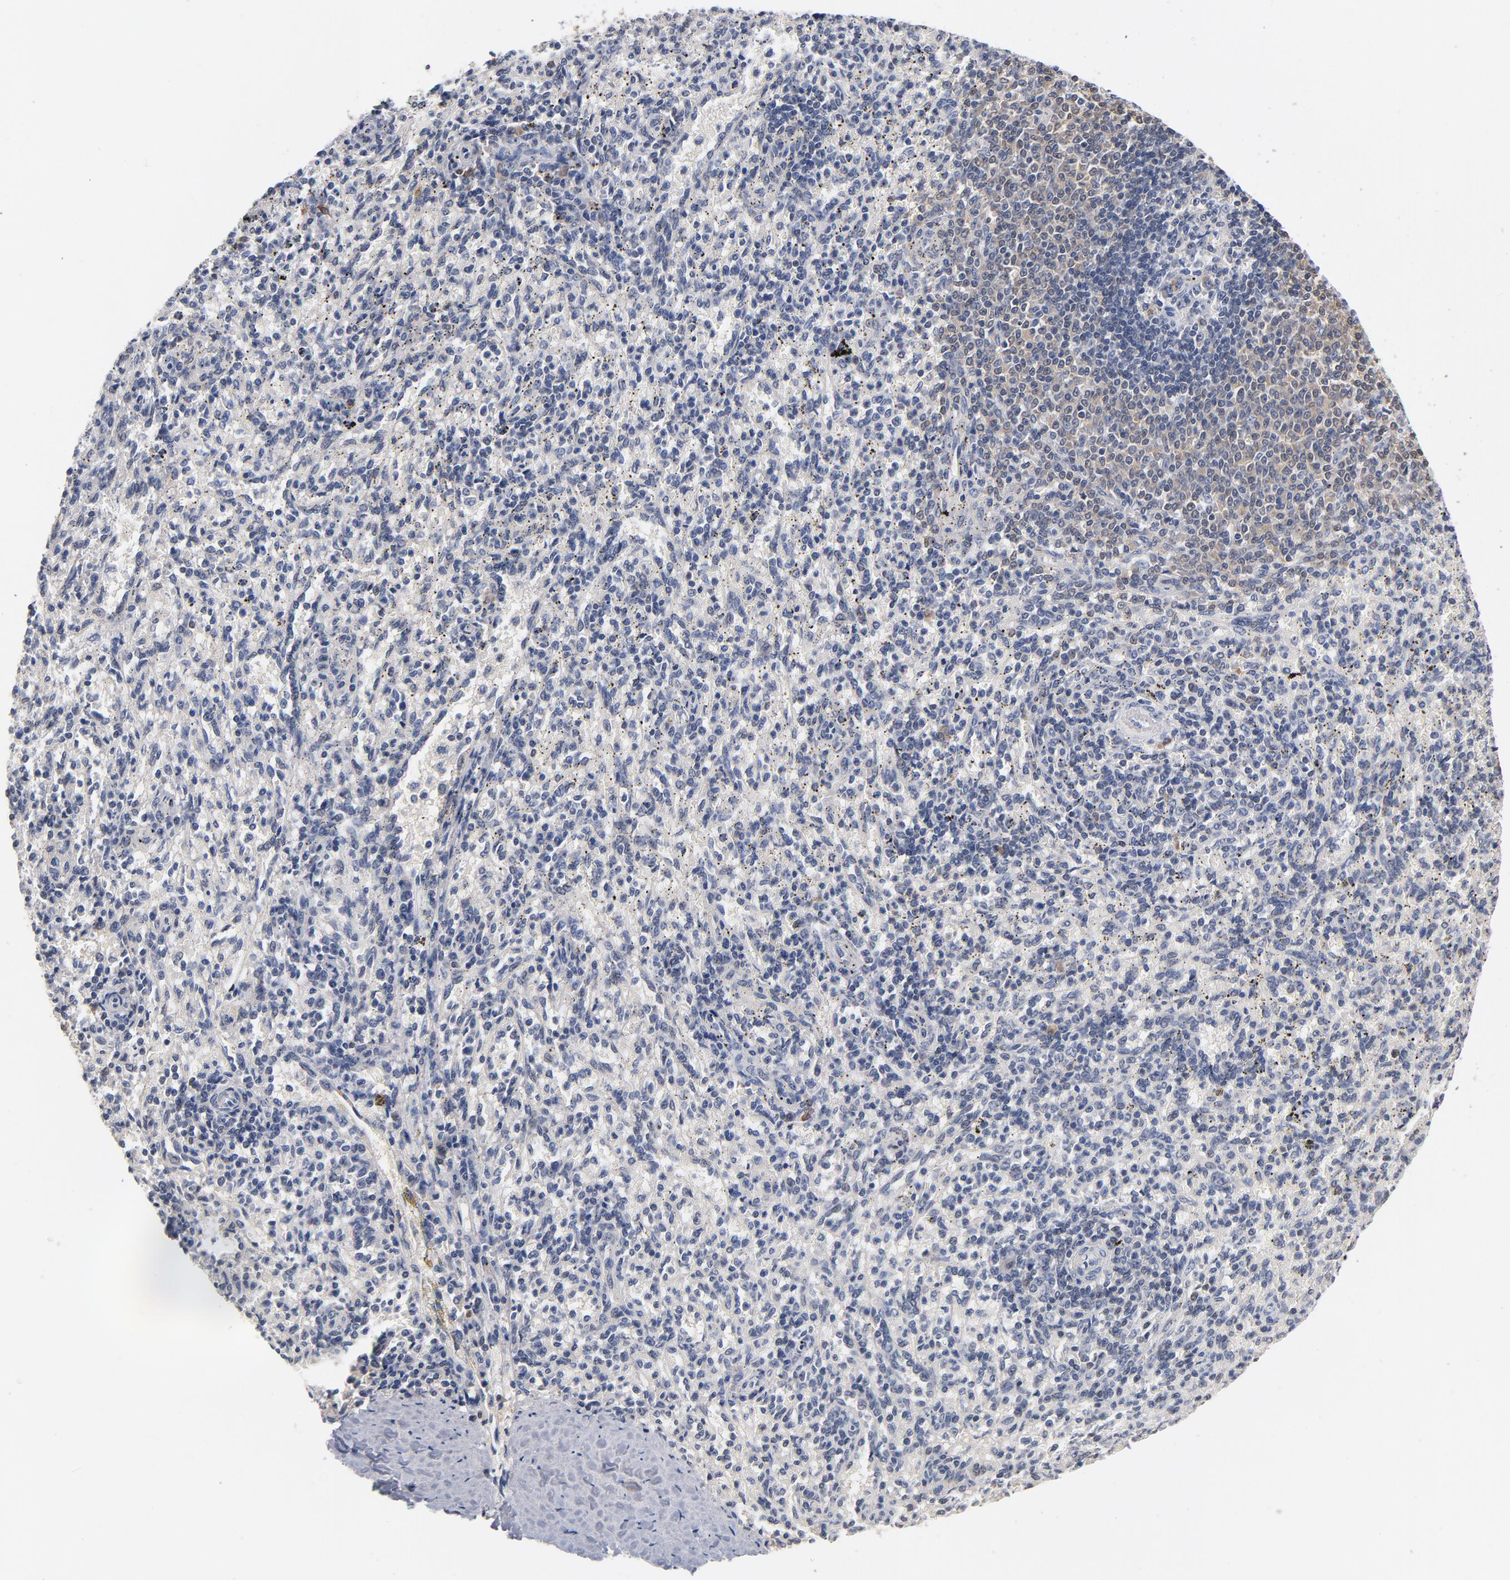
{"staining": {"intensity": "negative", "quantity": "none", "location": "none"}, "tissue": "spleen", "cell_type": "Cells in red pulp", "image_type": "normal", "snomed": [{"axis": "morphology", "description": "Normal tissue, NOS"}, {"axis": "topography", "description": "Spleen"}], "caption": "Immunohistochemistry (IHC) micrograph of unremarkable spleen stained for a protein (brown), which shows no positivity in cells in red pulp.", "gene": "MIF", "patient": {"sex": "female", "age": 10}}